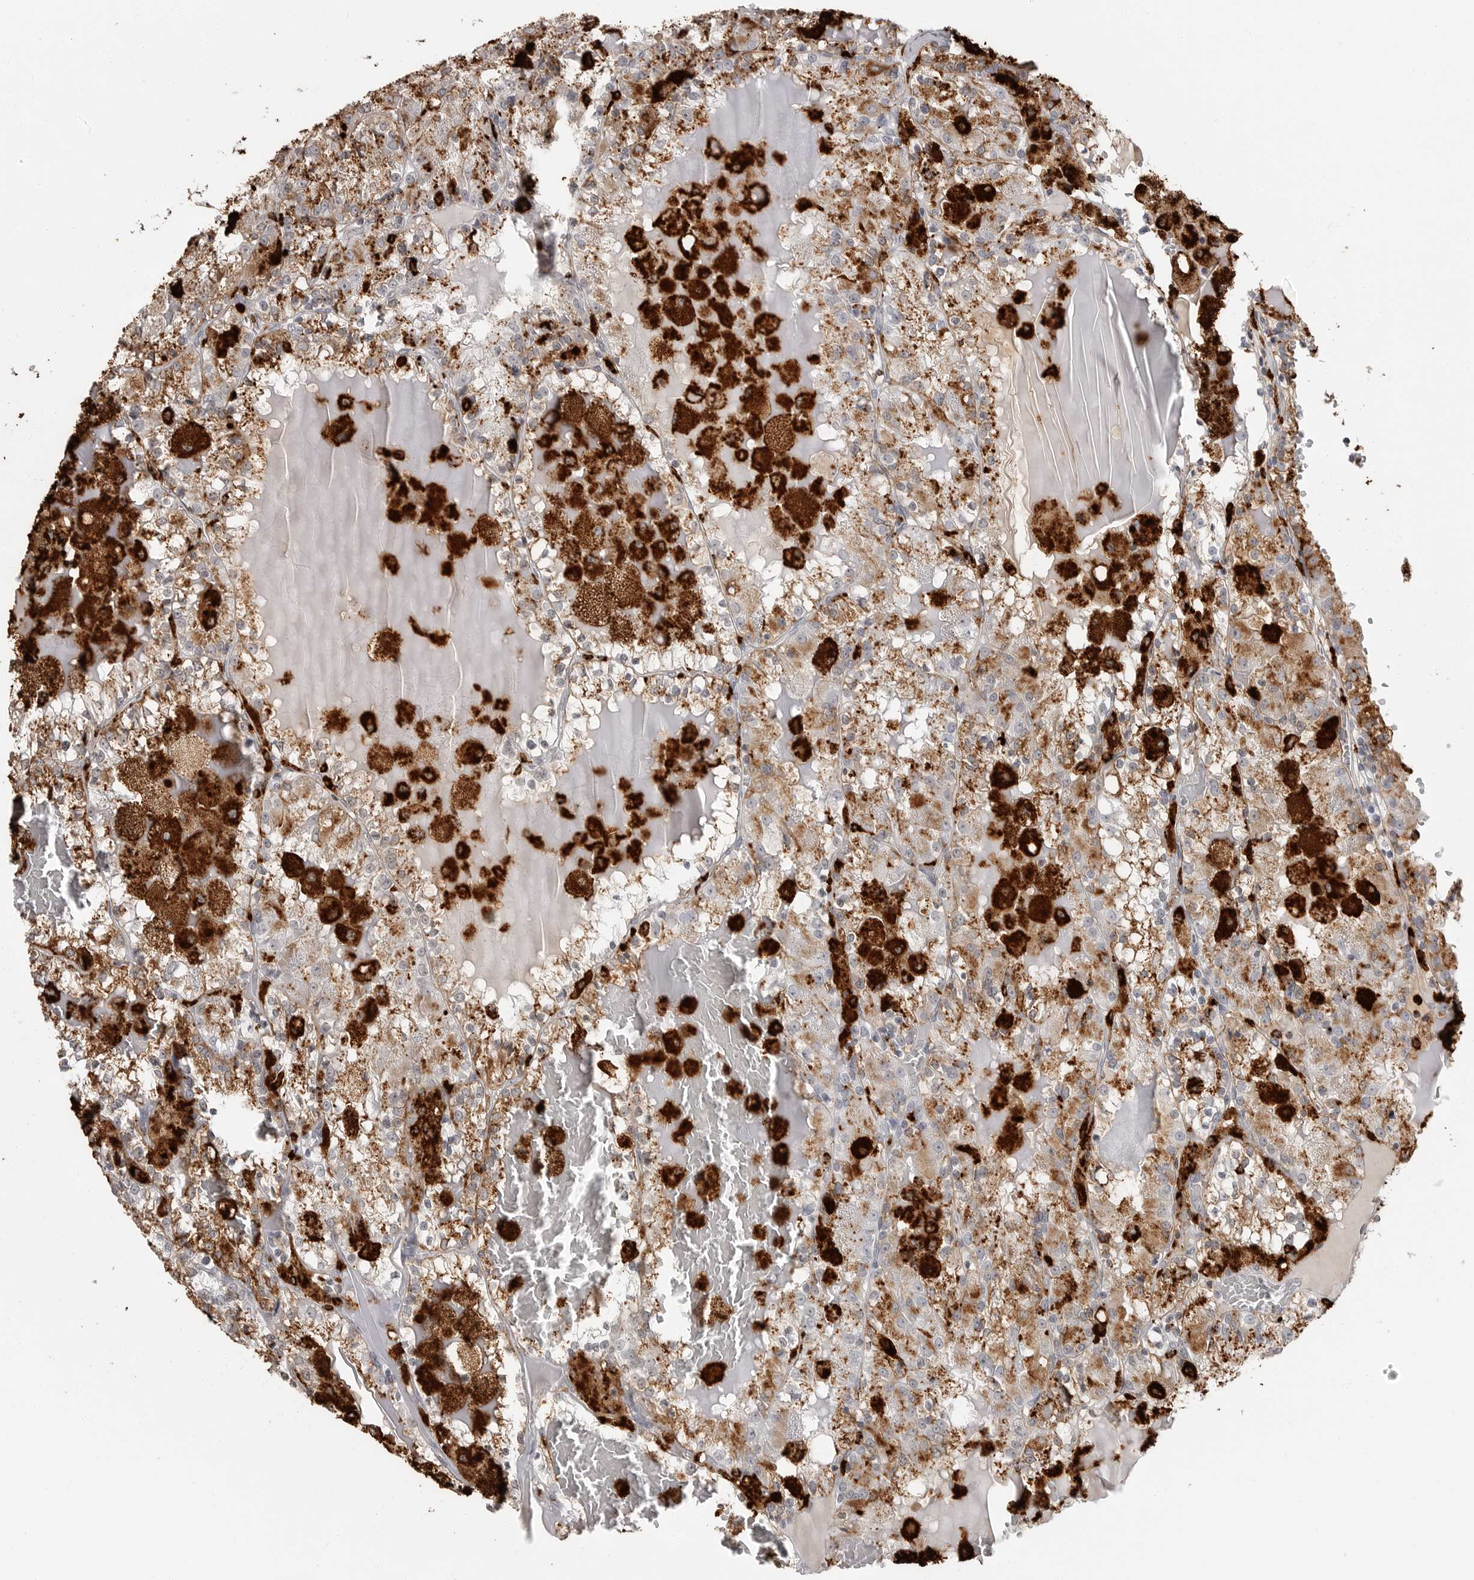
{"staining": {"intensity": "moderate", "quantity": ">75%", "location": "cytoplasmic/membranous"}, "tissue": "renal cancer", "cell_type": "Tumor cells", "image_type": "cancer", "snomed": [{"axis": "morphology", "description": "Adenocarcinoma, NOS"}, {"axis": "topography", "description": "Kidney"}], "caption": "Immunohistochemical staining of human renal cancer displays medium levels of moderate cytoplasmic/membranous protein staining in about >75% of tumor cells.", "gene": "IFI30", "patient": {"sex": "female", "age": 56}}